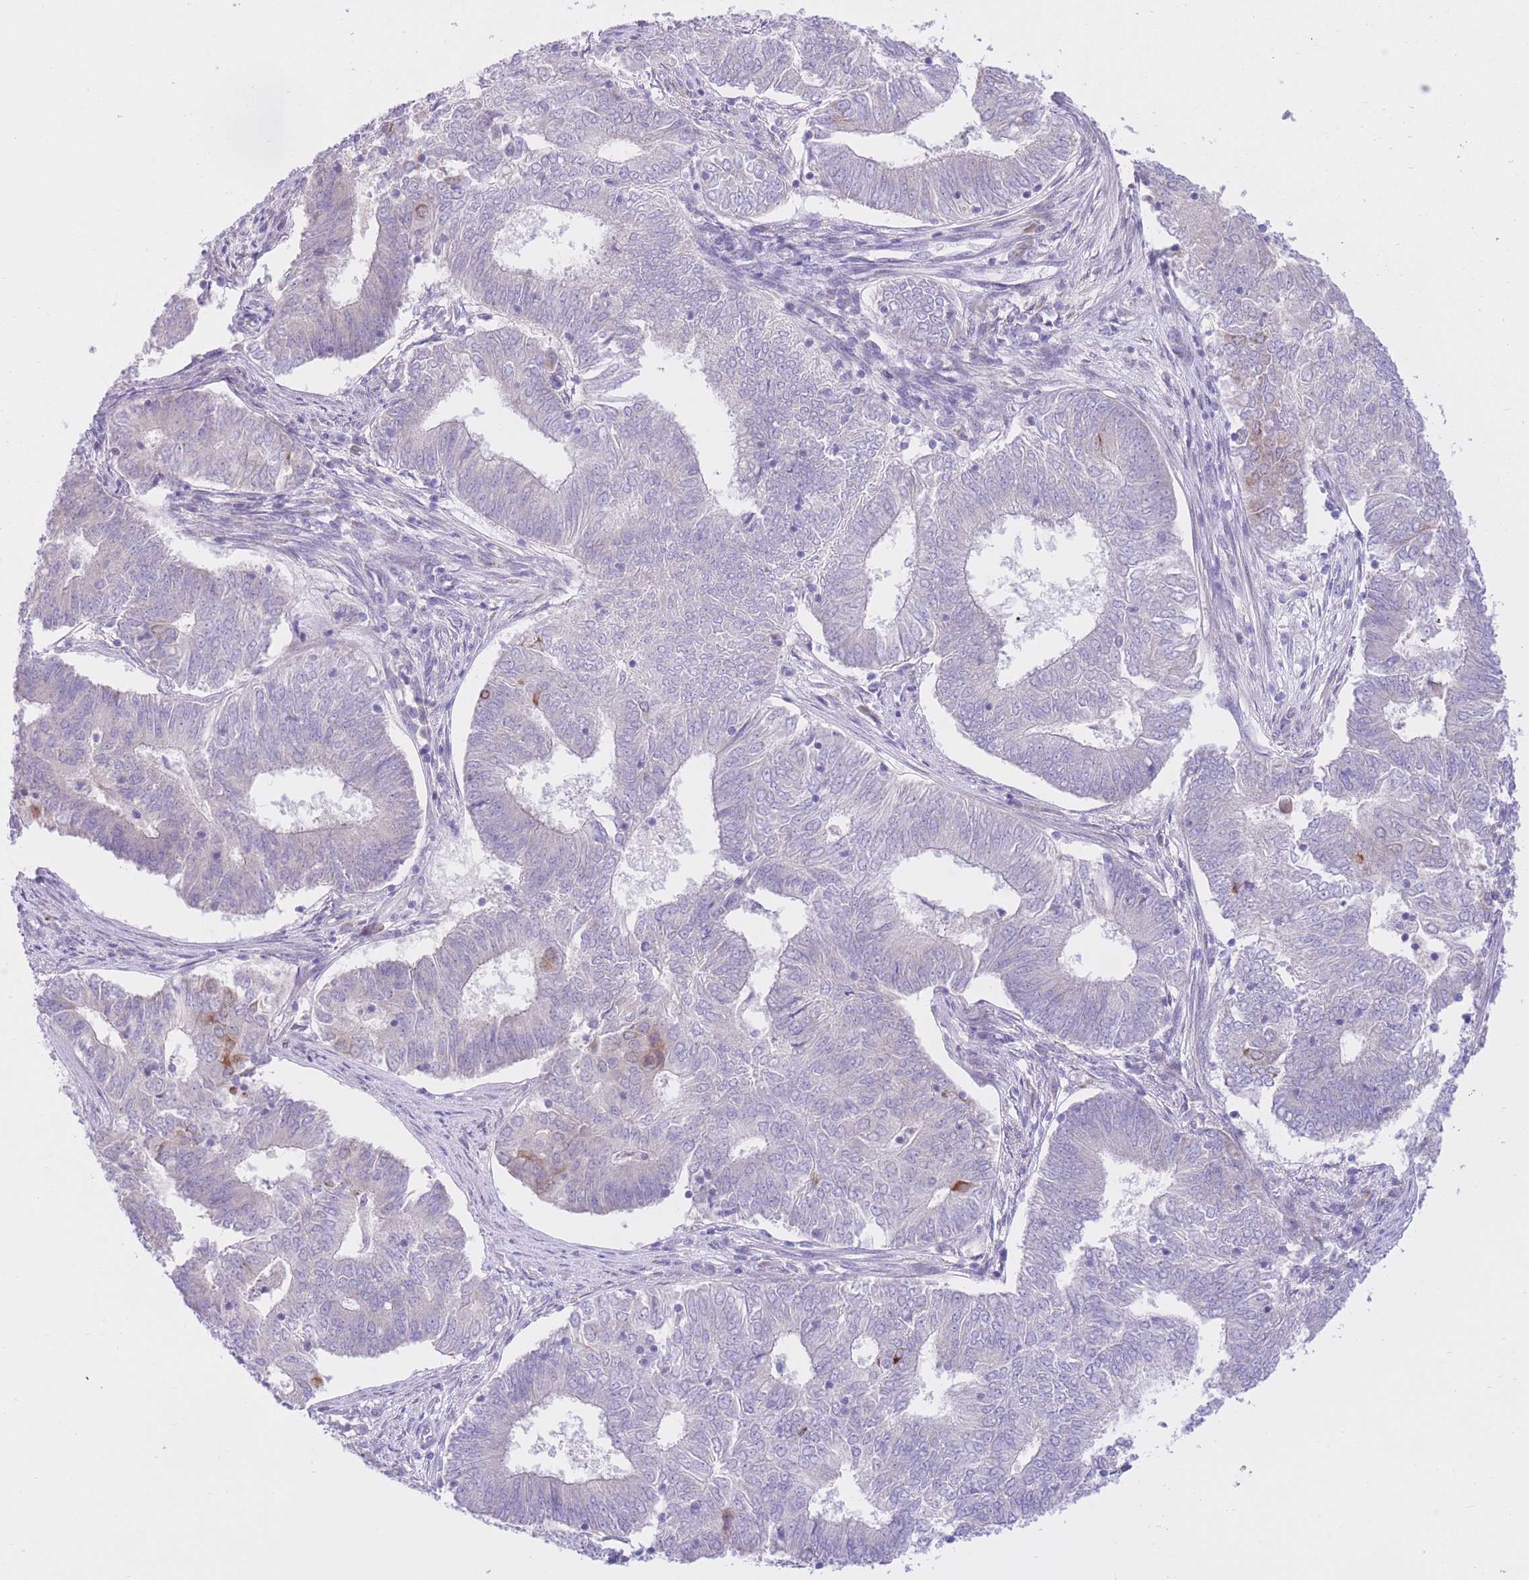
{"staining": {"intensity": "negative", "quantity": "none", "location": "none"}, "tissue": "endometrial cancer", "cell_type": "Tumor cells", "image_type": "cancer", "snomed": [{"axis": "morphology", "description": "Adenocarcinoma, NOS"}, {"axis": "topography", "description": "Endometrium"}], "caption": "Protein analysis of endometrial cancer (adenocarcinoma) reveals no significant staining in tumor cells. The staining is performed using DAB brown chromogen with nuclei counter-stained in using hematoxylin.", "gene": "RPL39L", "patient": {"sex": "female", "age": 62}}